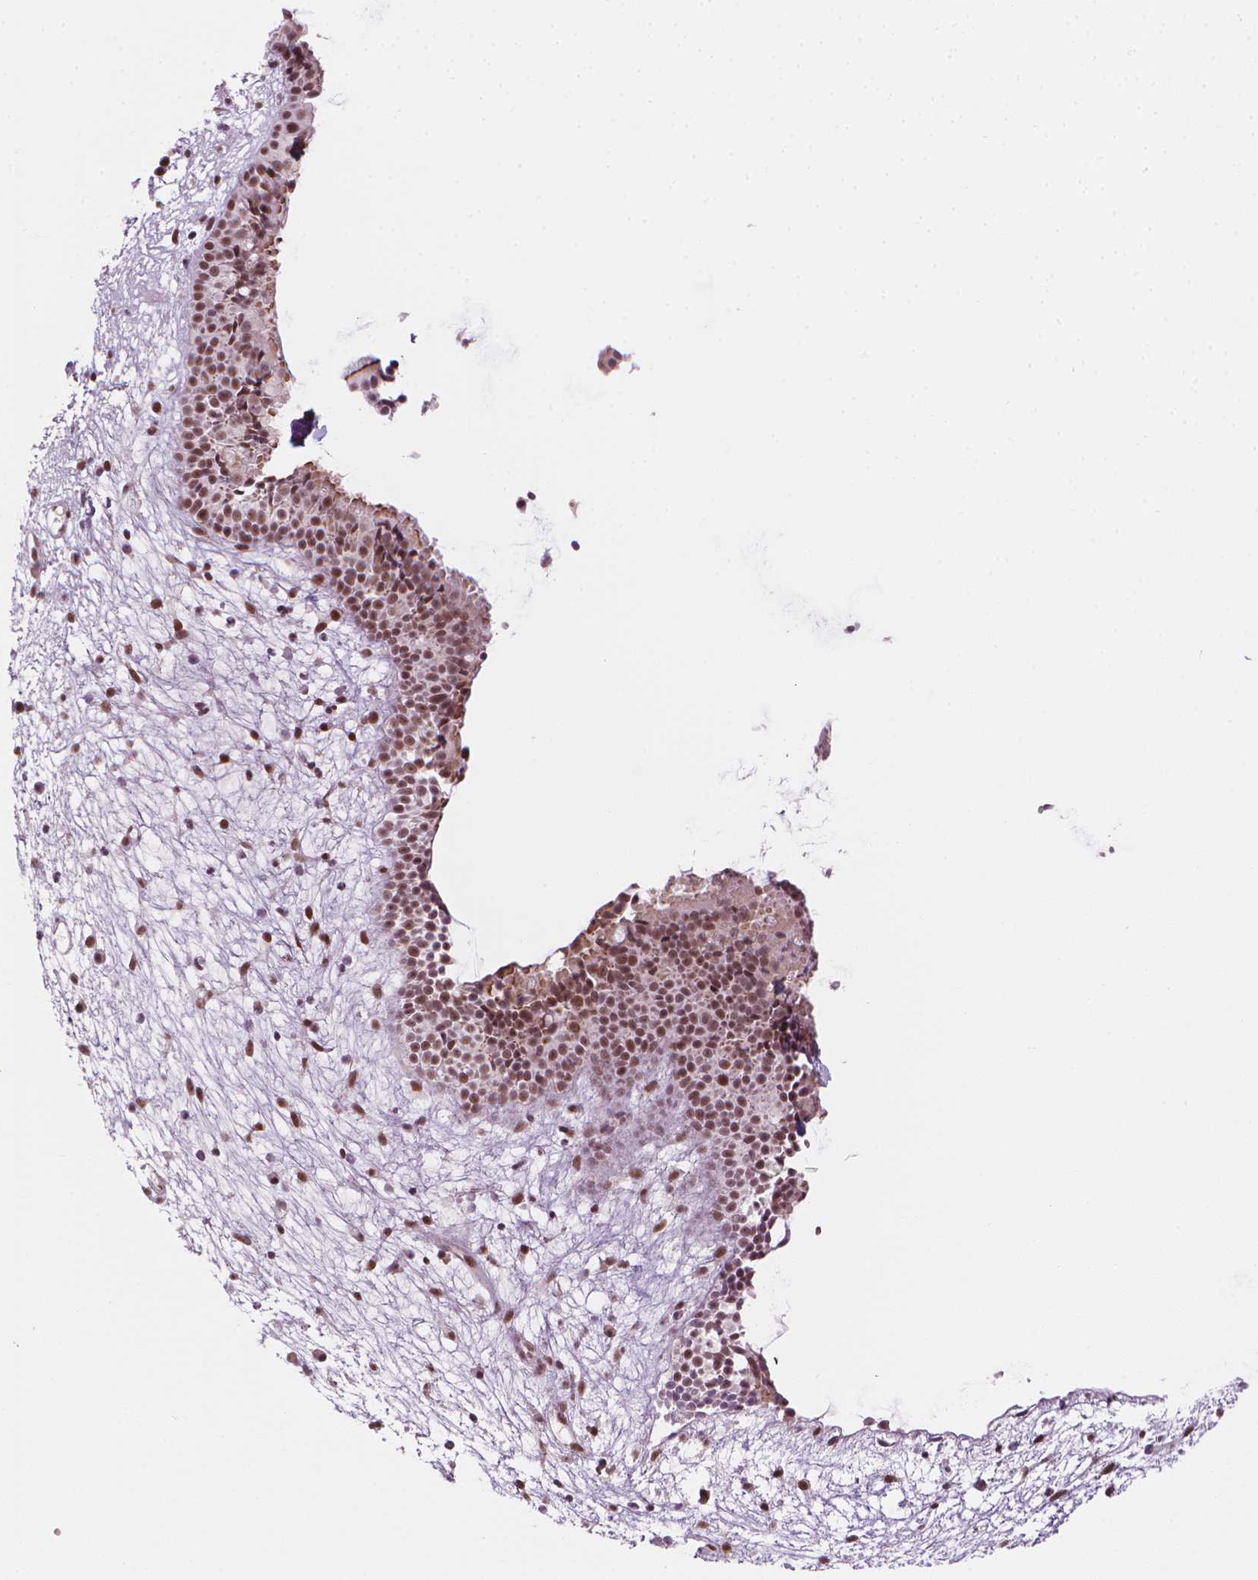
{"staining": {"intensity": "strong", "quantity": ">75%", "location": "nuclear"}, "tissue": "nasopharynx", "cell_type": "Respiratory epithelial cells", "image_type": "normal", "snomed": [{"axis": "morphology", "description": "Normal tissue, NOS"}, {"axis": "topography", "description": "Nasopharynx"}], "caption": "Respiratory epithelial cells exhibit strong nuclear positivity in about >75% of cells in unremarkable nasopharynx. Immunohistochemistry stains the protein in brown and the nuclei are stained blue.", "gene": "ELF2", "patient": {"sex": "male", "age": 77}}